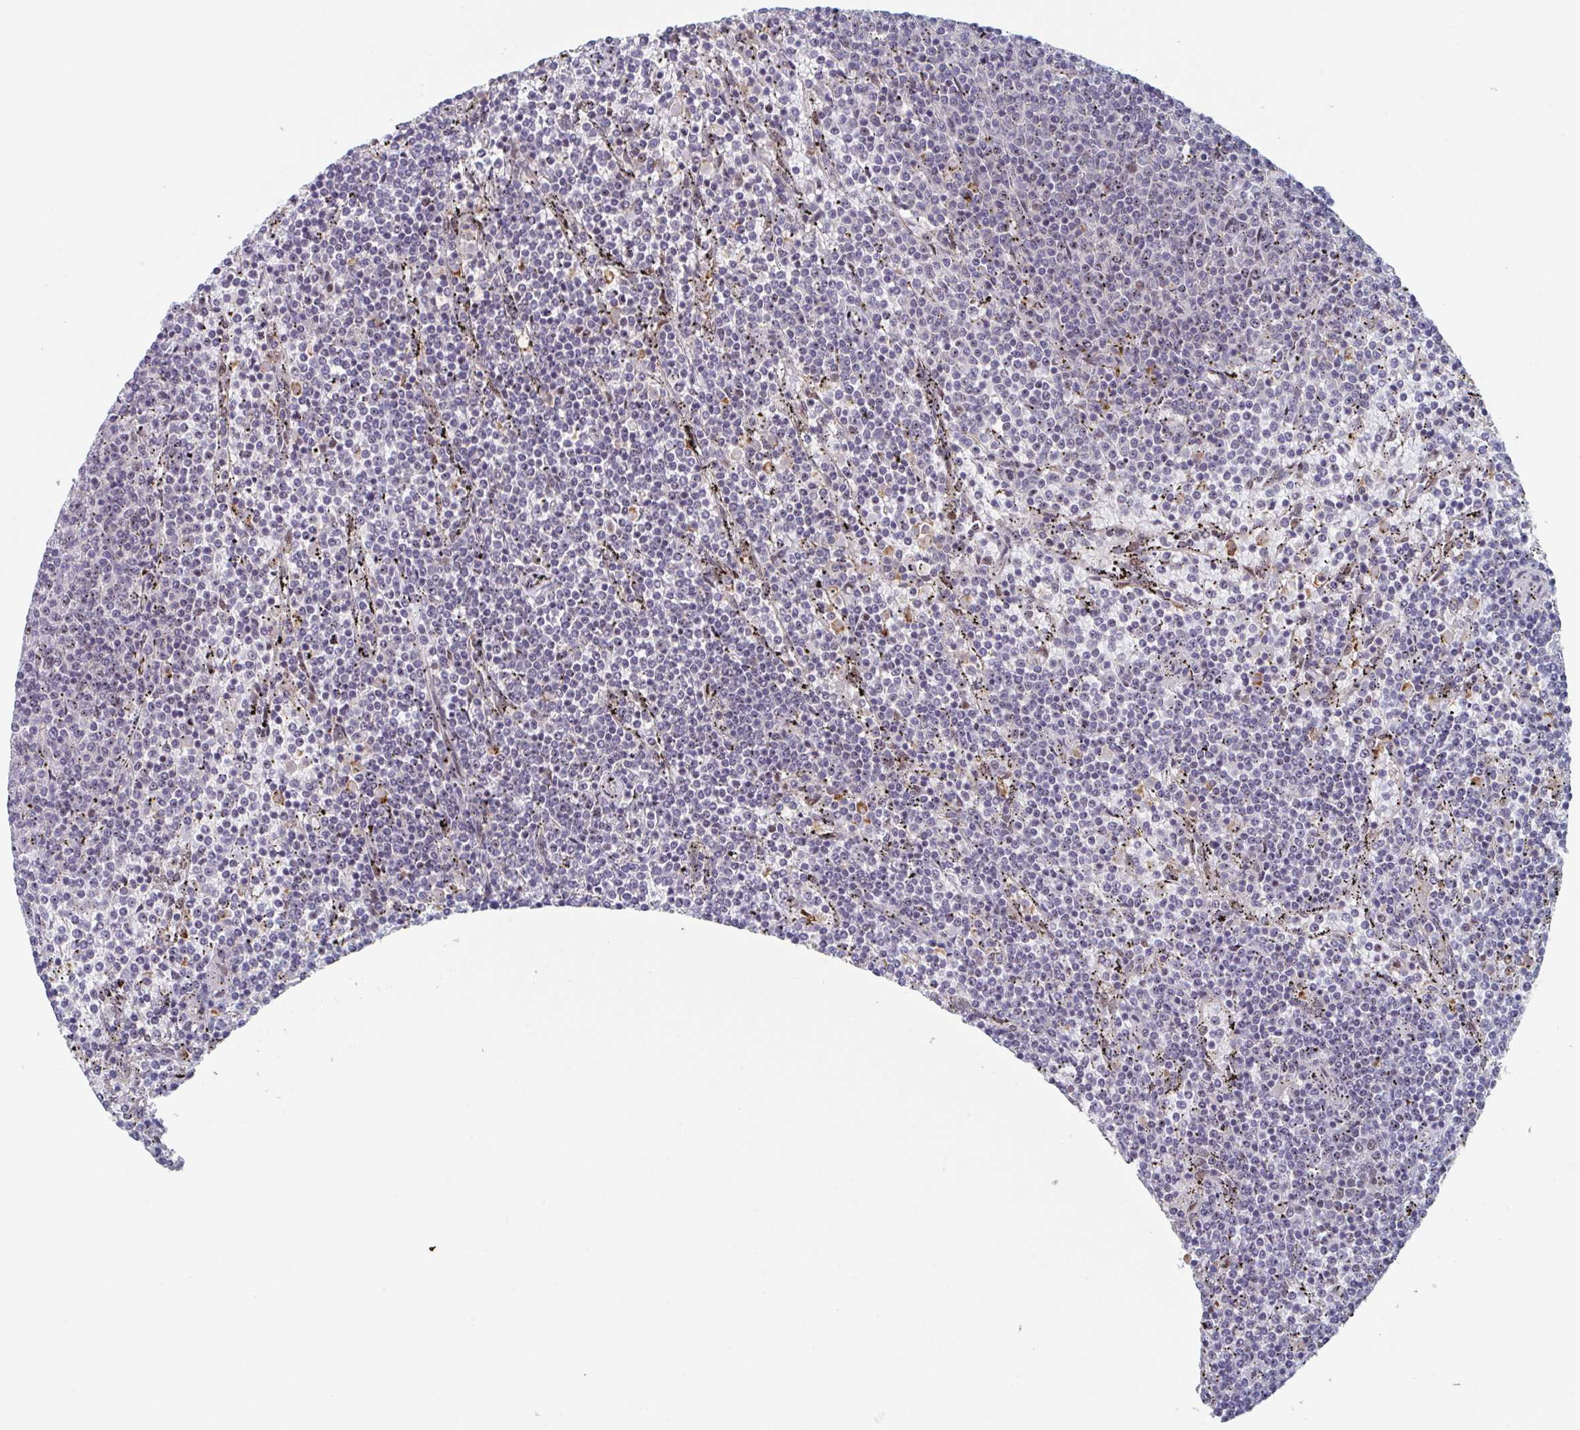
{"staining": {"intensity": "negative", "quantity": "none", "location": "none"}, "tissue": "lymphoma", "cell_type": "Tumor cells", "image_type": "cancer", "snomed": [{"axis": "morphology", "description": "Malignant lymphoma, non-Hodgkin's type, Low grade"}, {"axis": "topography", "description": "Spleen"}], "caption": "Tumor cells are negative for protein expression in human low-grade malignant lymphoma, non-Hodgkin's type.", "gene": "RNF212", "patient": {"sex": "female", "age": 50}}